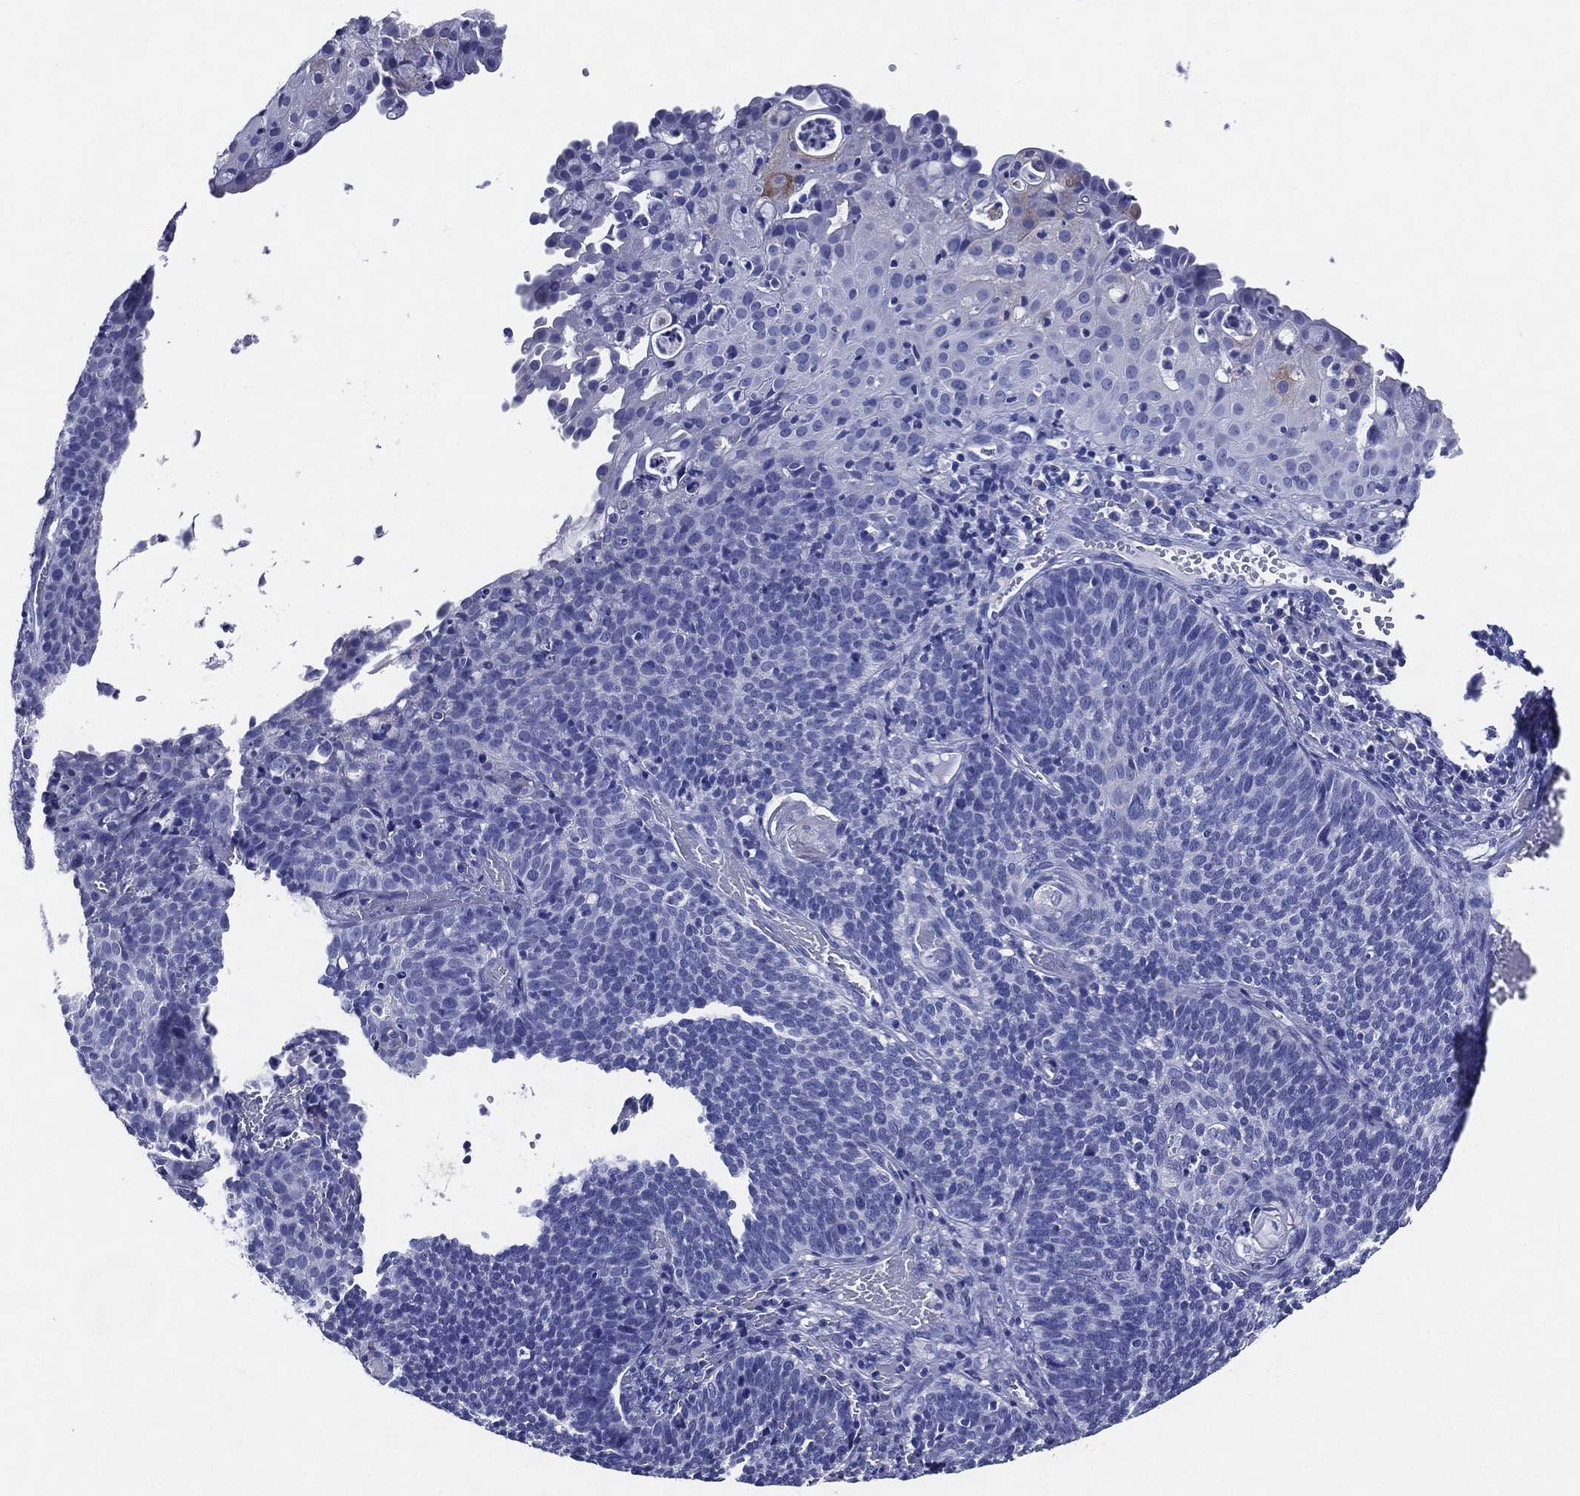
{"staining": {"intensity": "negative", "quantity": "none", "location": "none"}, "tissue": "cervical cancer", "cell_type": "Tumor cells", "image_type": "cancer", "snomed": [{"axis": "morphology", "description": "Normal tissue, NOS"}, {"axis": "morphology", "description": "Squamous cell carcinoma, NOS"}, {"axis": "topography", "description": "Cervix"}], "caption": "This is an immunohistochemistry micrograph of human cervical cancer (squamous cell carcinoma). There is no staining in tumor cells.", "gene": "ACE2", "patient": {"sex": "female", "age": 39}}